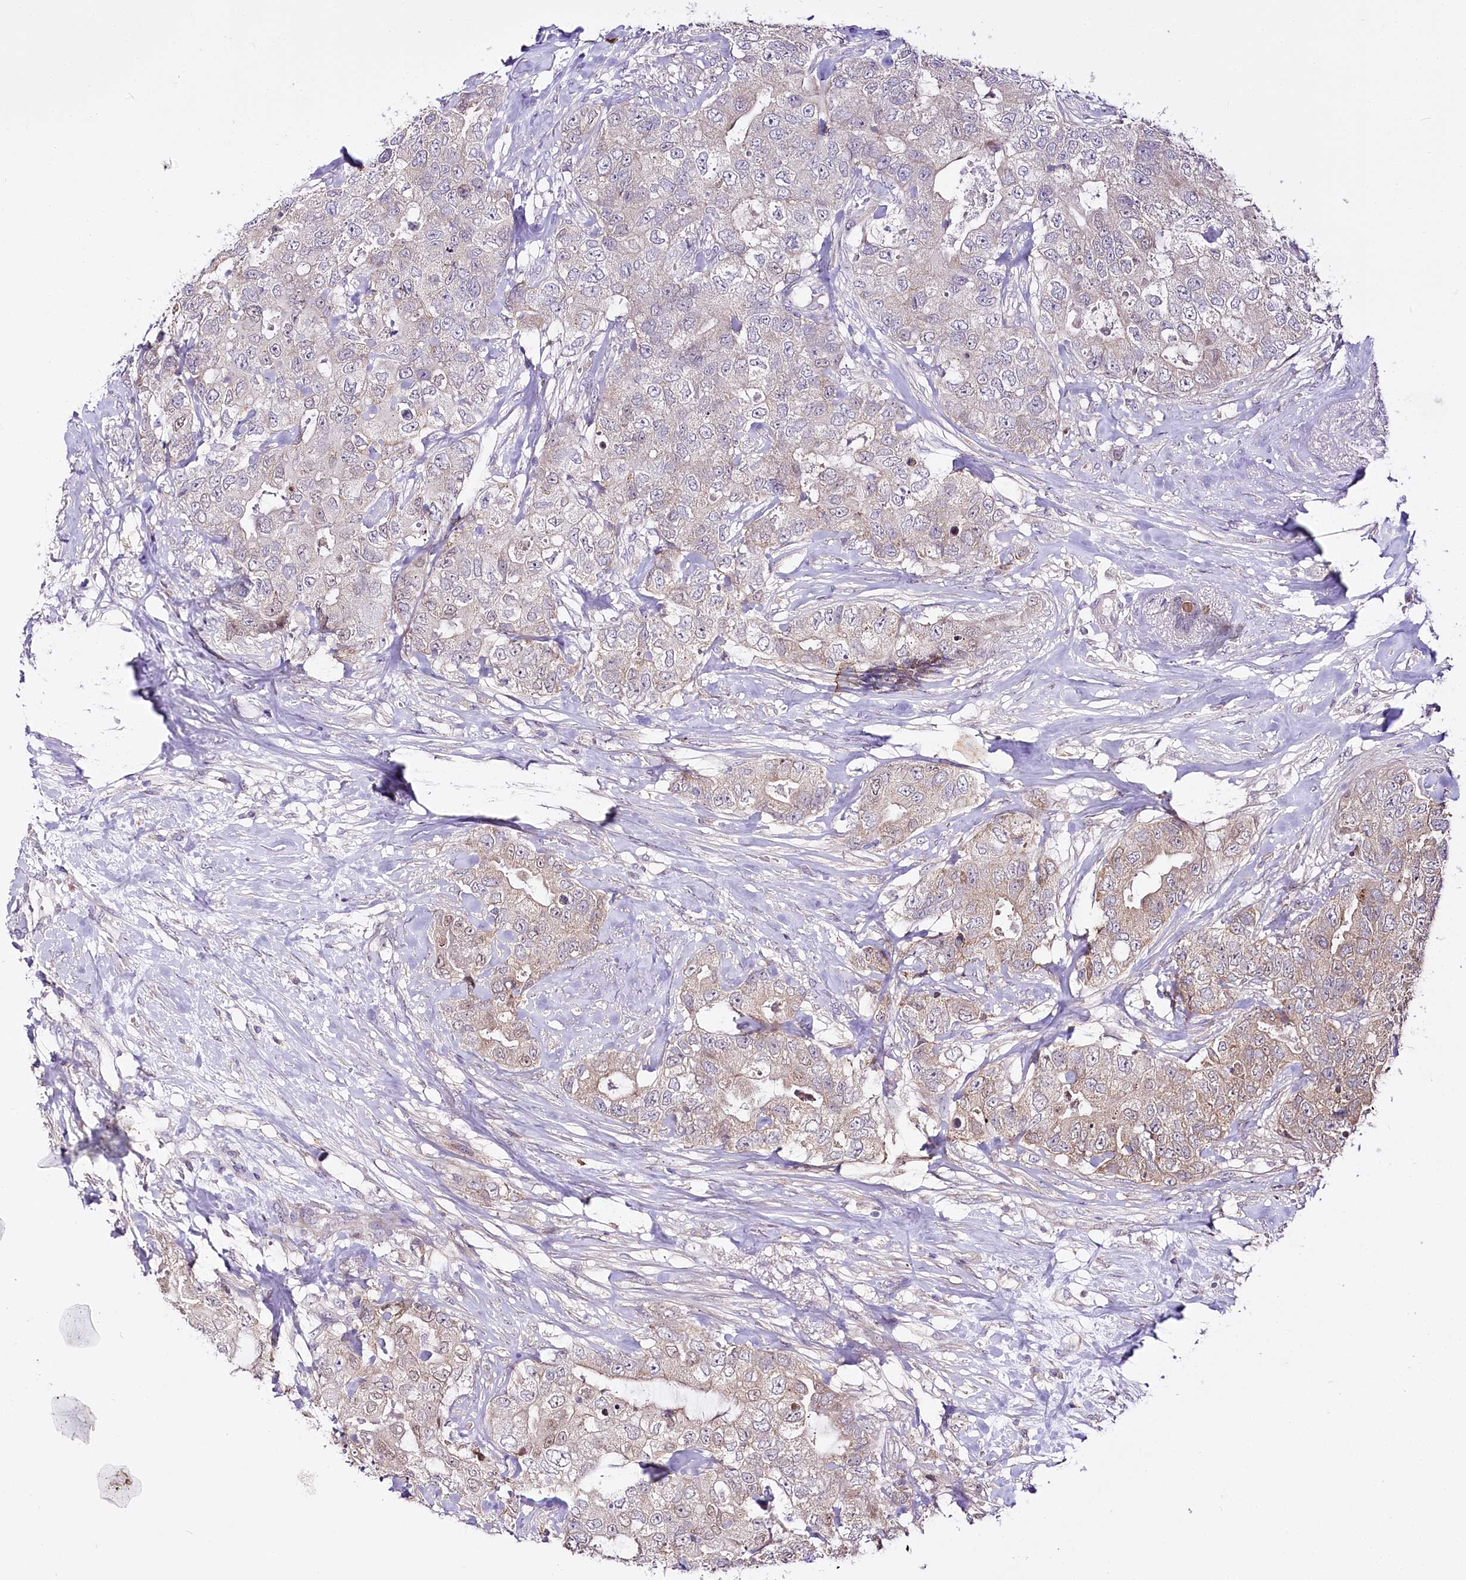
{"staining": {"intensity": "weak", "quantity": "25%-75%", "location": "cytoplasmic/membranous"}, "tissue": "breast cancer", "cell_type": "Tumor cells", "image_type": "cancer", "snomed": [{"axis": "morphology", "description": "Duct carcinoma"}, {"axis": "topography", "description": "Breast"}], "caption": "Weak cytoplasmic/membranous protein expression is identified in approximately 25%-75% of tumor cells in breast cancer. Using DAB (brown) and hematoxylin (blue) stains, captured at high magnification using brightfield microscopy.", "gene": "ZNF226", "patient": {"sex": "female", "age": 62}}